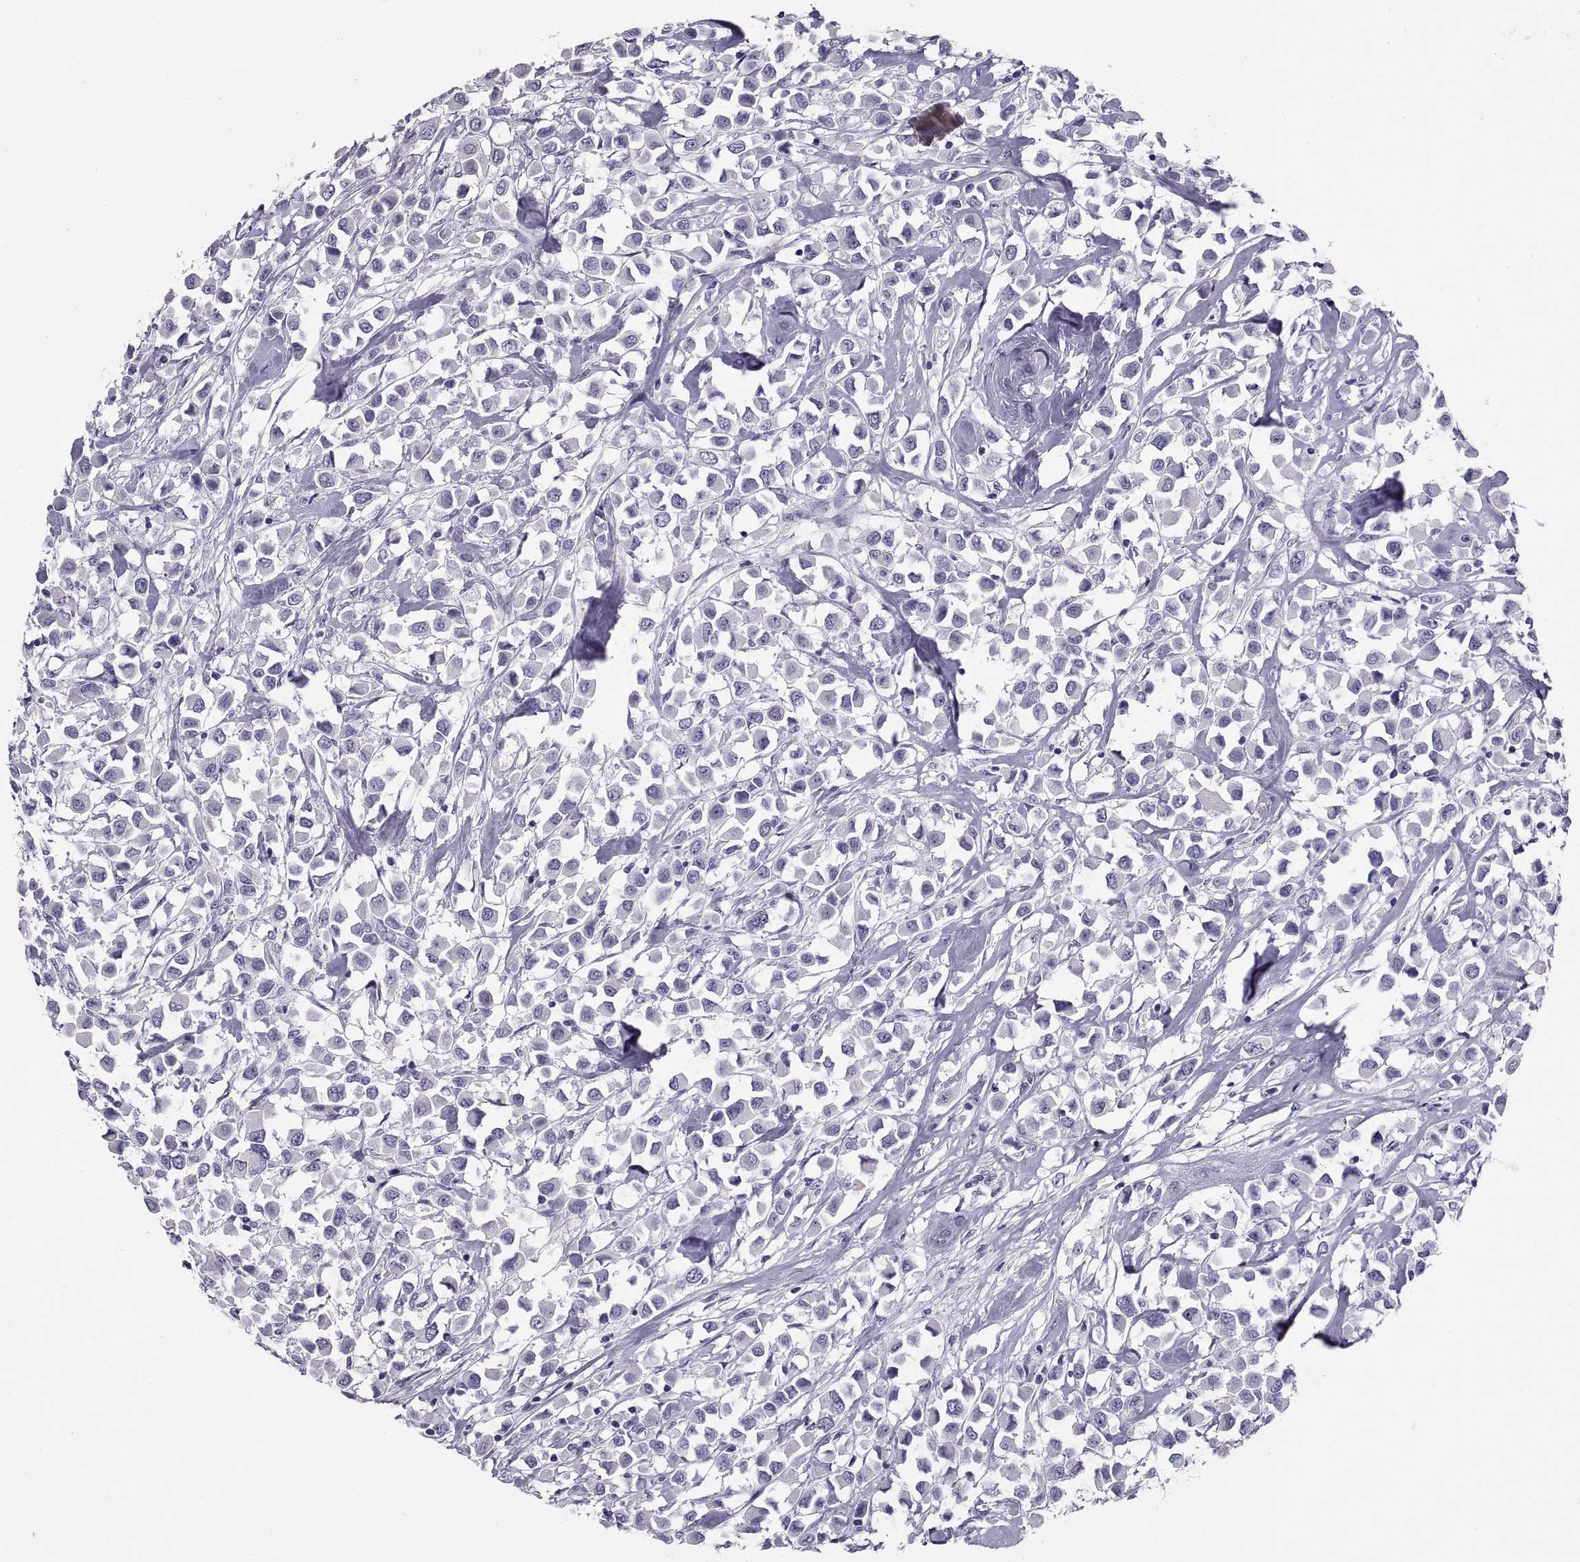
{"staining": {"intensity": "negative", "quantity": "none", "location": "none"}, "tissue": "breast cancer", "cell_type": "Tumor cells", "image_type": "cancer", "snomed": [{"axis": "morphology", "description": "Duct carcinoma"}, {"axis": "topography", "description": "Breast"}], "caption": "DAB (3,3'-diaminobenzidine) immunohistochemical staining of invasive ductal carcinoma (breast) shows no significant positivity in tumor cells.", "gene": "RGS20", "patient": {"sex": "female", "age": 61}}